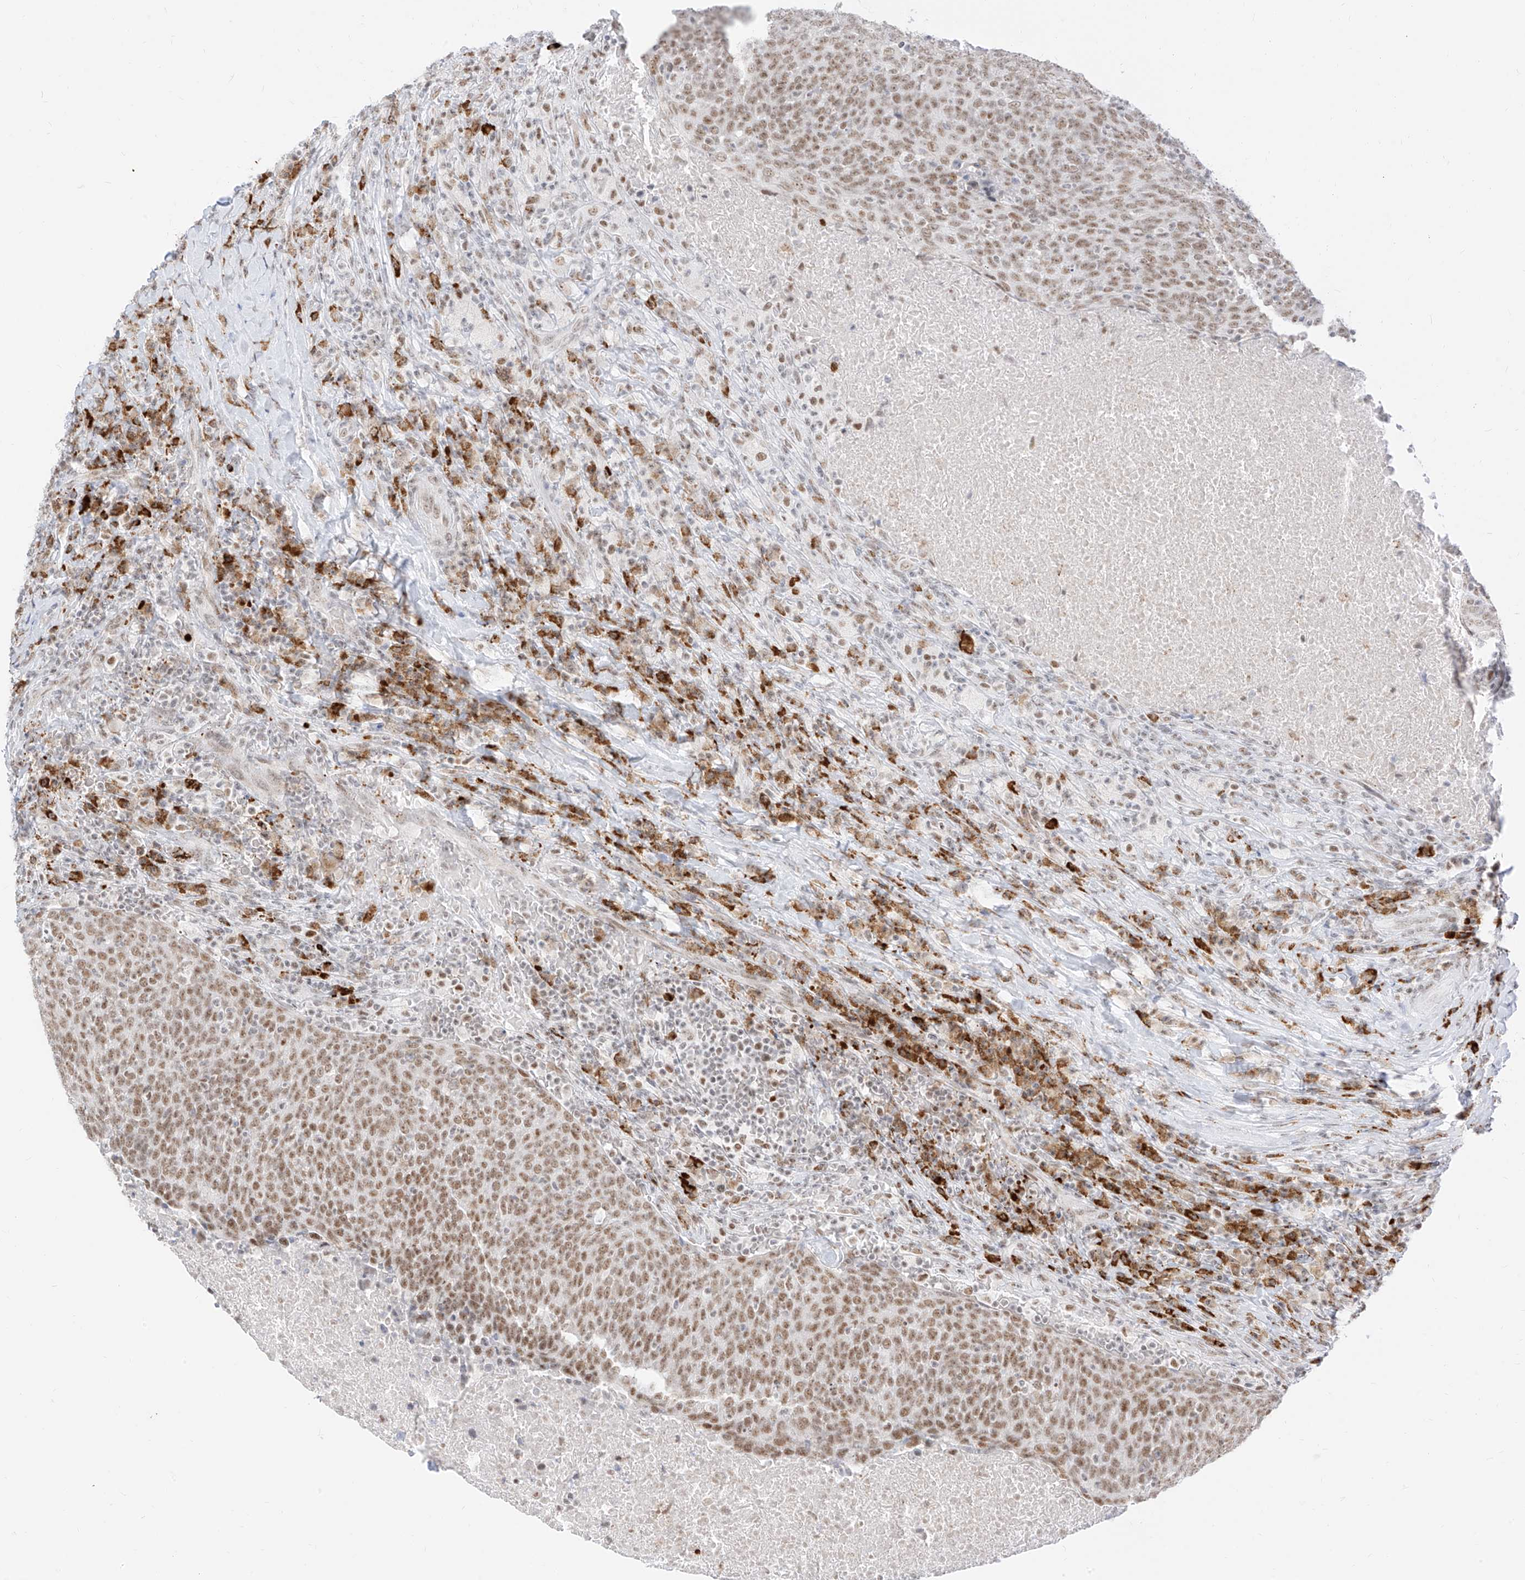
{"staining": {"intensity": "moderate", "quantity": ">75%", "location": "nuclear"}, "tissue": "head and neck cancer", "cell_type": "Tumor cells", "image_type": "cancer", "snomed": [{"axis": "morphology", "description": "Squamous cell carcinoma, NOS"}, {"axis": "morphology", "description": "Squamous cell carcinoma, metastatic, NOS"}, {"axis": "topography", "description": "Lymph node"}, {"axis": "topography", "description": "Head-Neck"}], "caption": "Human head and neck cancer (squamous cell carcinoma) stained with a brown dye exhibits moderate nuclear positive expression in approximately >75% of tumor cells.", "gene": "SUPT5H", "patient": {"sex": "male", "age": 62}}